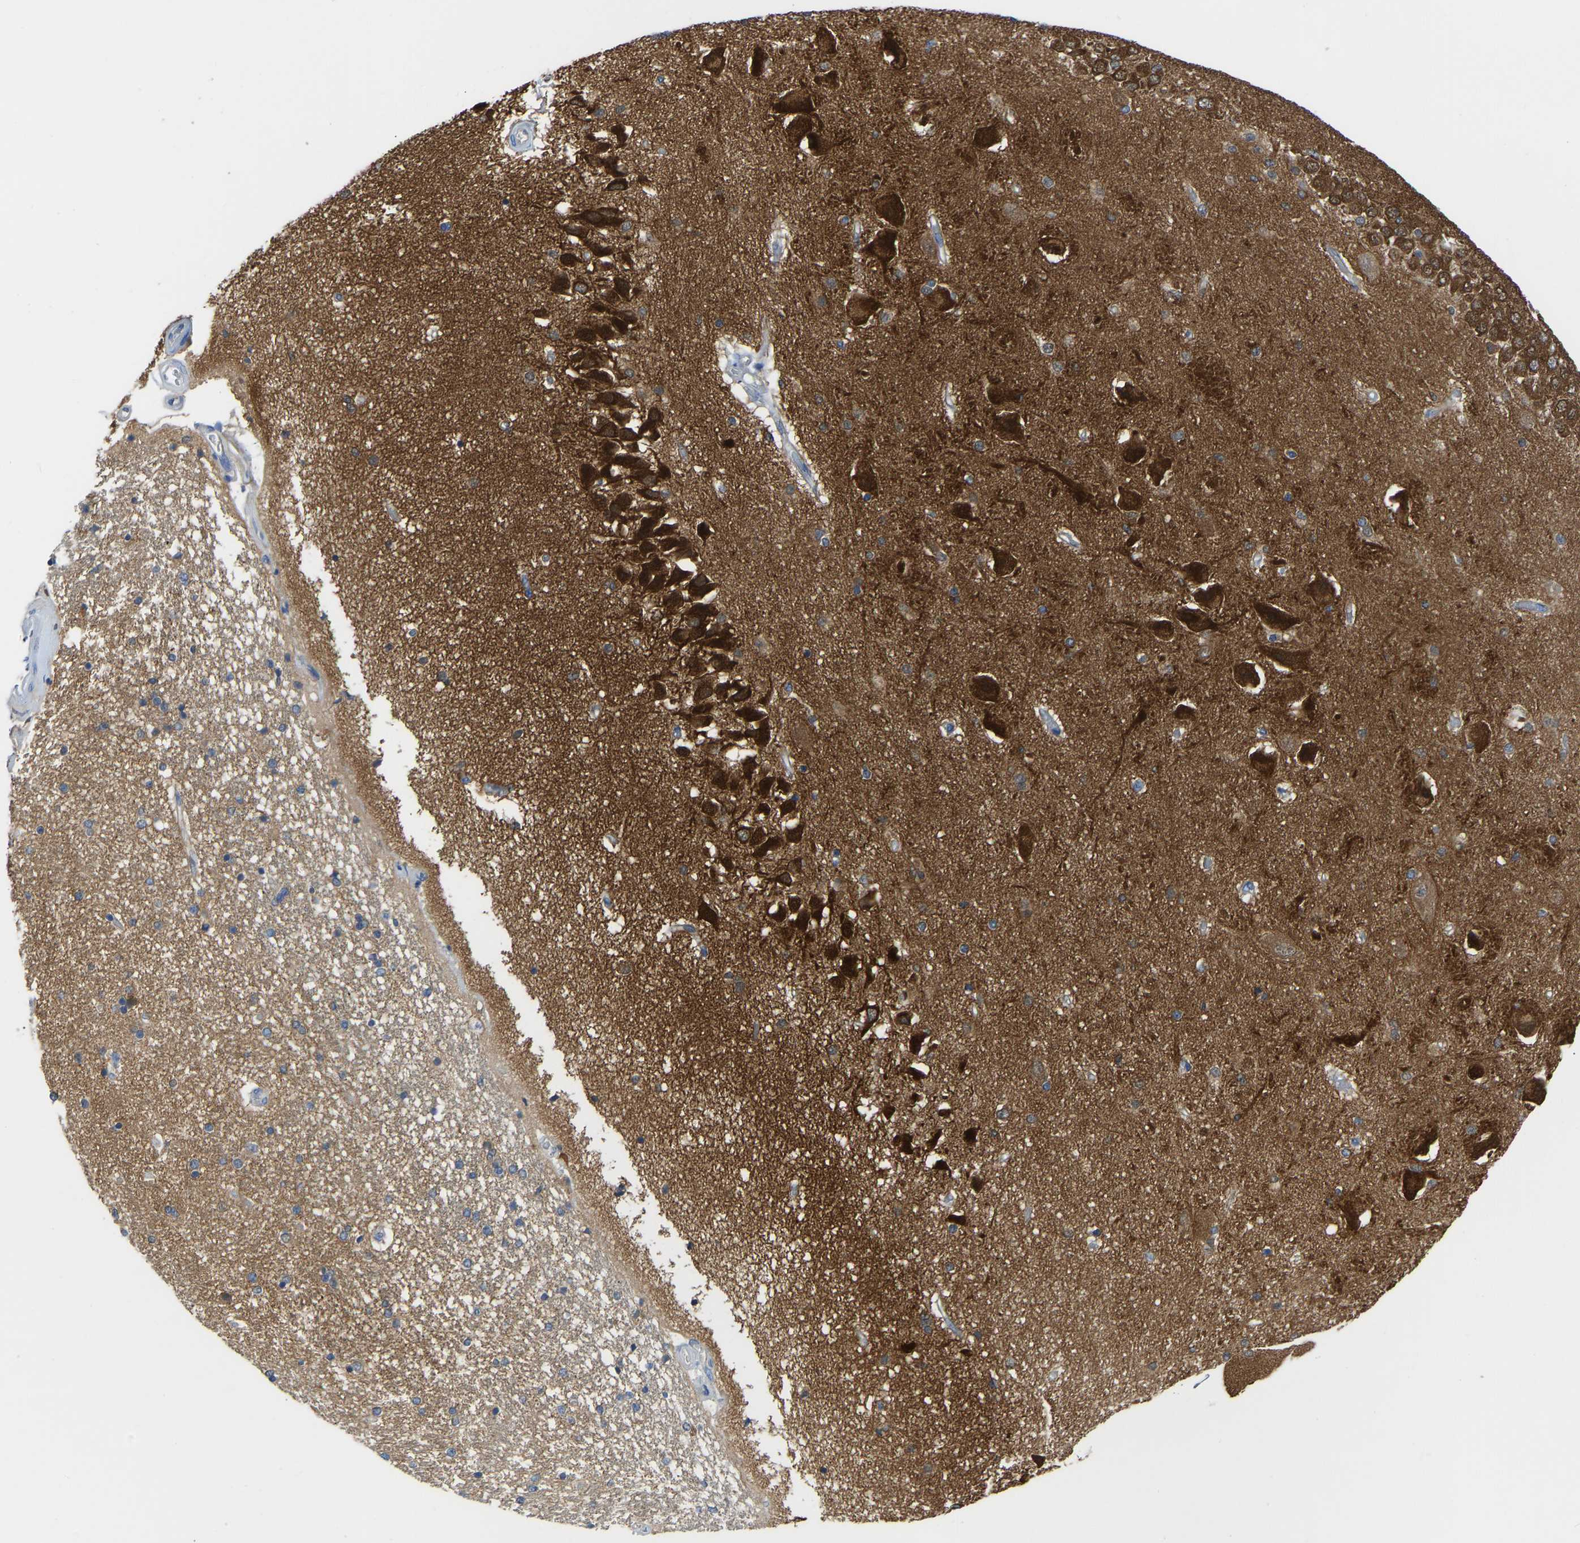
{"staining": {"intensity": "moderate", "quantity": "<25%", "location": "cytoplasmic/membranous"}, "tissue": "hippocampus", "cell_type": "Glial cells", "image_type": "normal", "snomed": [{"axis": "morphology", "description": "Normal tissue, NOS"}, {"axis": "topography", "description": "Hippocampus"}], "caption": "The photomicrograph reveals staining of unremarkable hippocampus, revealing moderate cytoplasmic/membranous protein positivity (brown color) within glial cells. (DAB IHC, brown staining for protein, blue staining for nuclei).", "gene": "PPP3CA", "patient": {"sex": "female", "age": 54}}